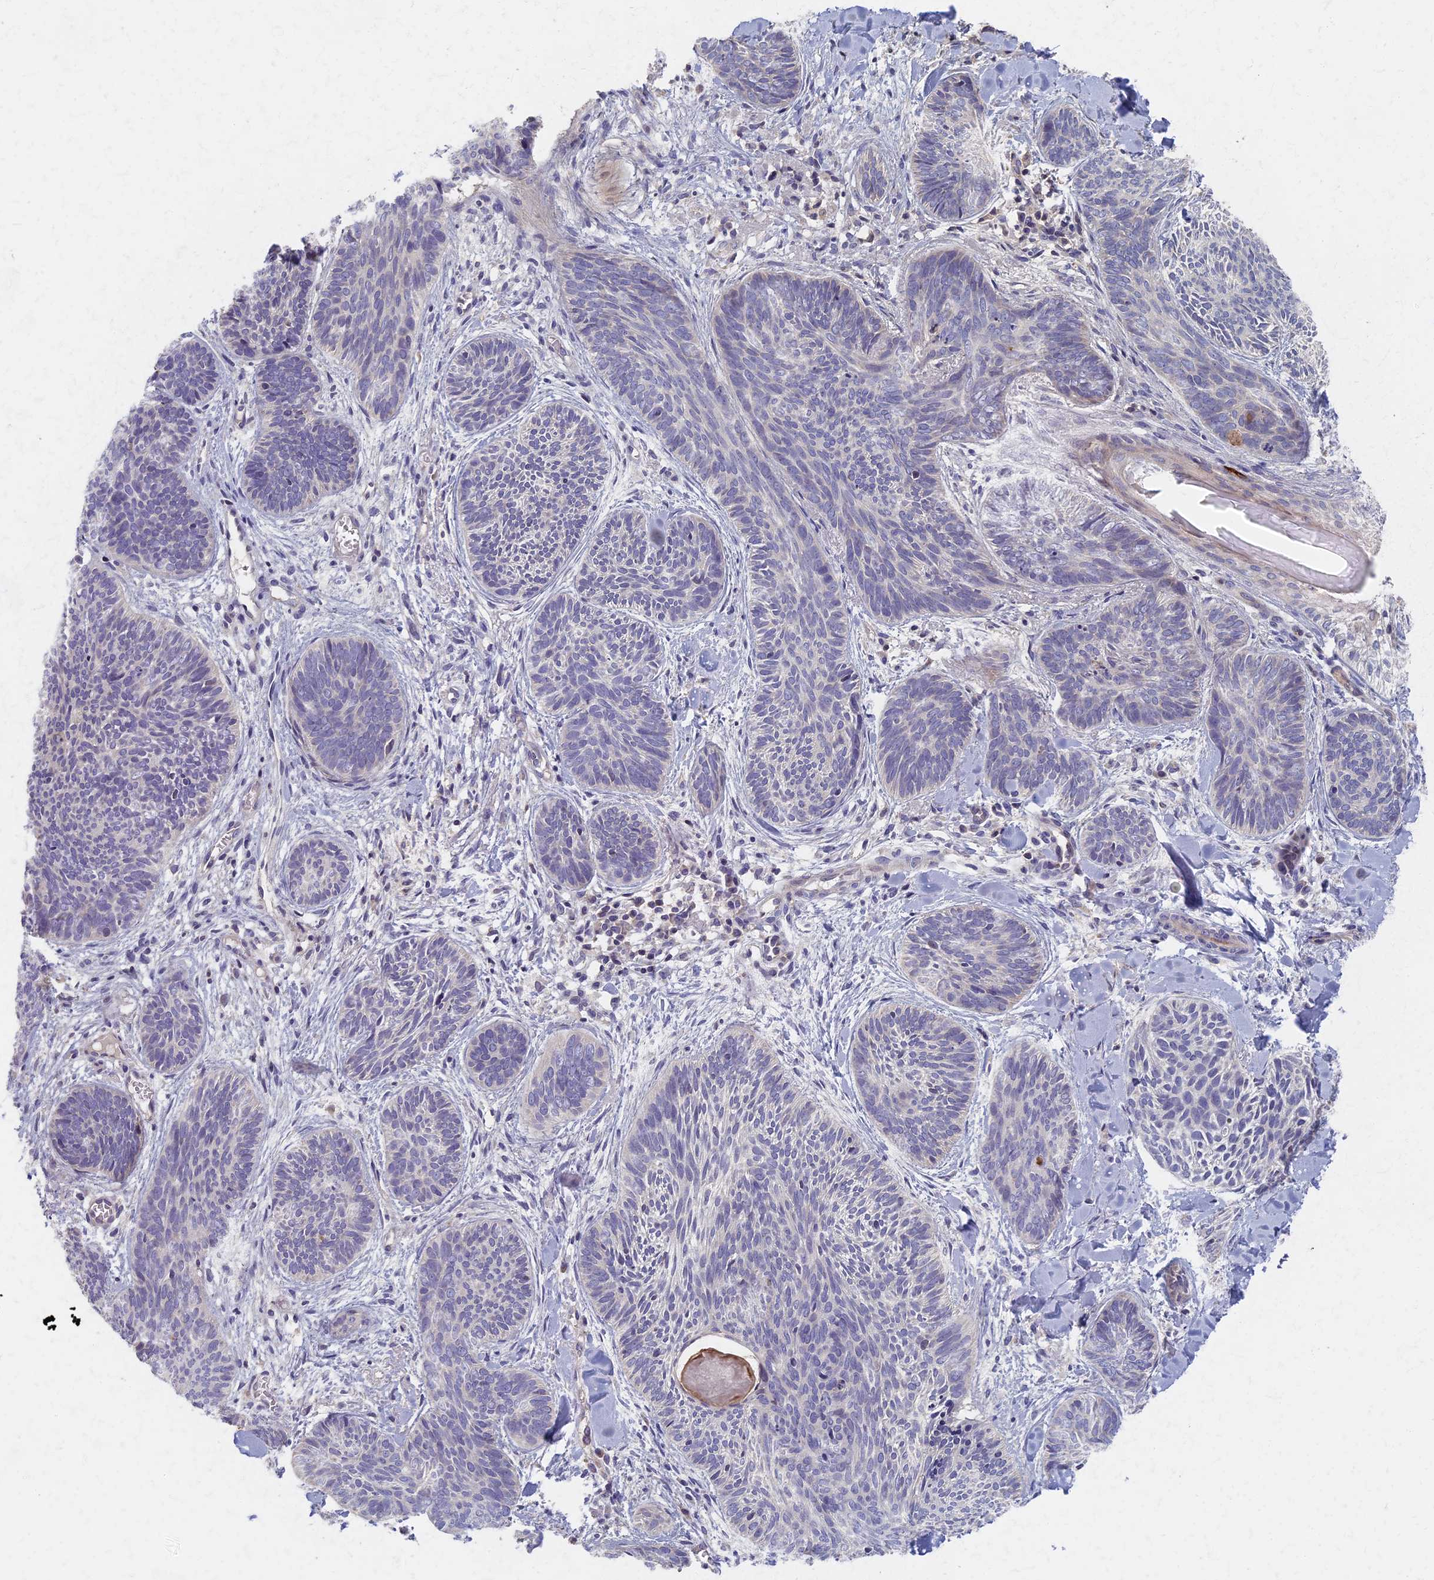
{"staining": {"intensity": "negative", "quantity": "none", "location": "none"}, "tissue": "skin cancer", "cell_type": "Tumor cells", "image_type": "cancer", "snomed": [{"axis": "morphology", "description": "Basal cell carcinoma"}, {"axis": "topography", "description": "Skin"}], "caption": "Tumor cells show no significant positivity in basal cell carcinoma (skin).", "gene": "AP4E1", "patient": {"sex": "female", "age": 81}}